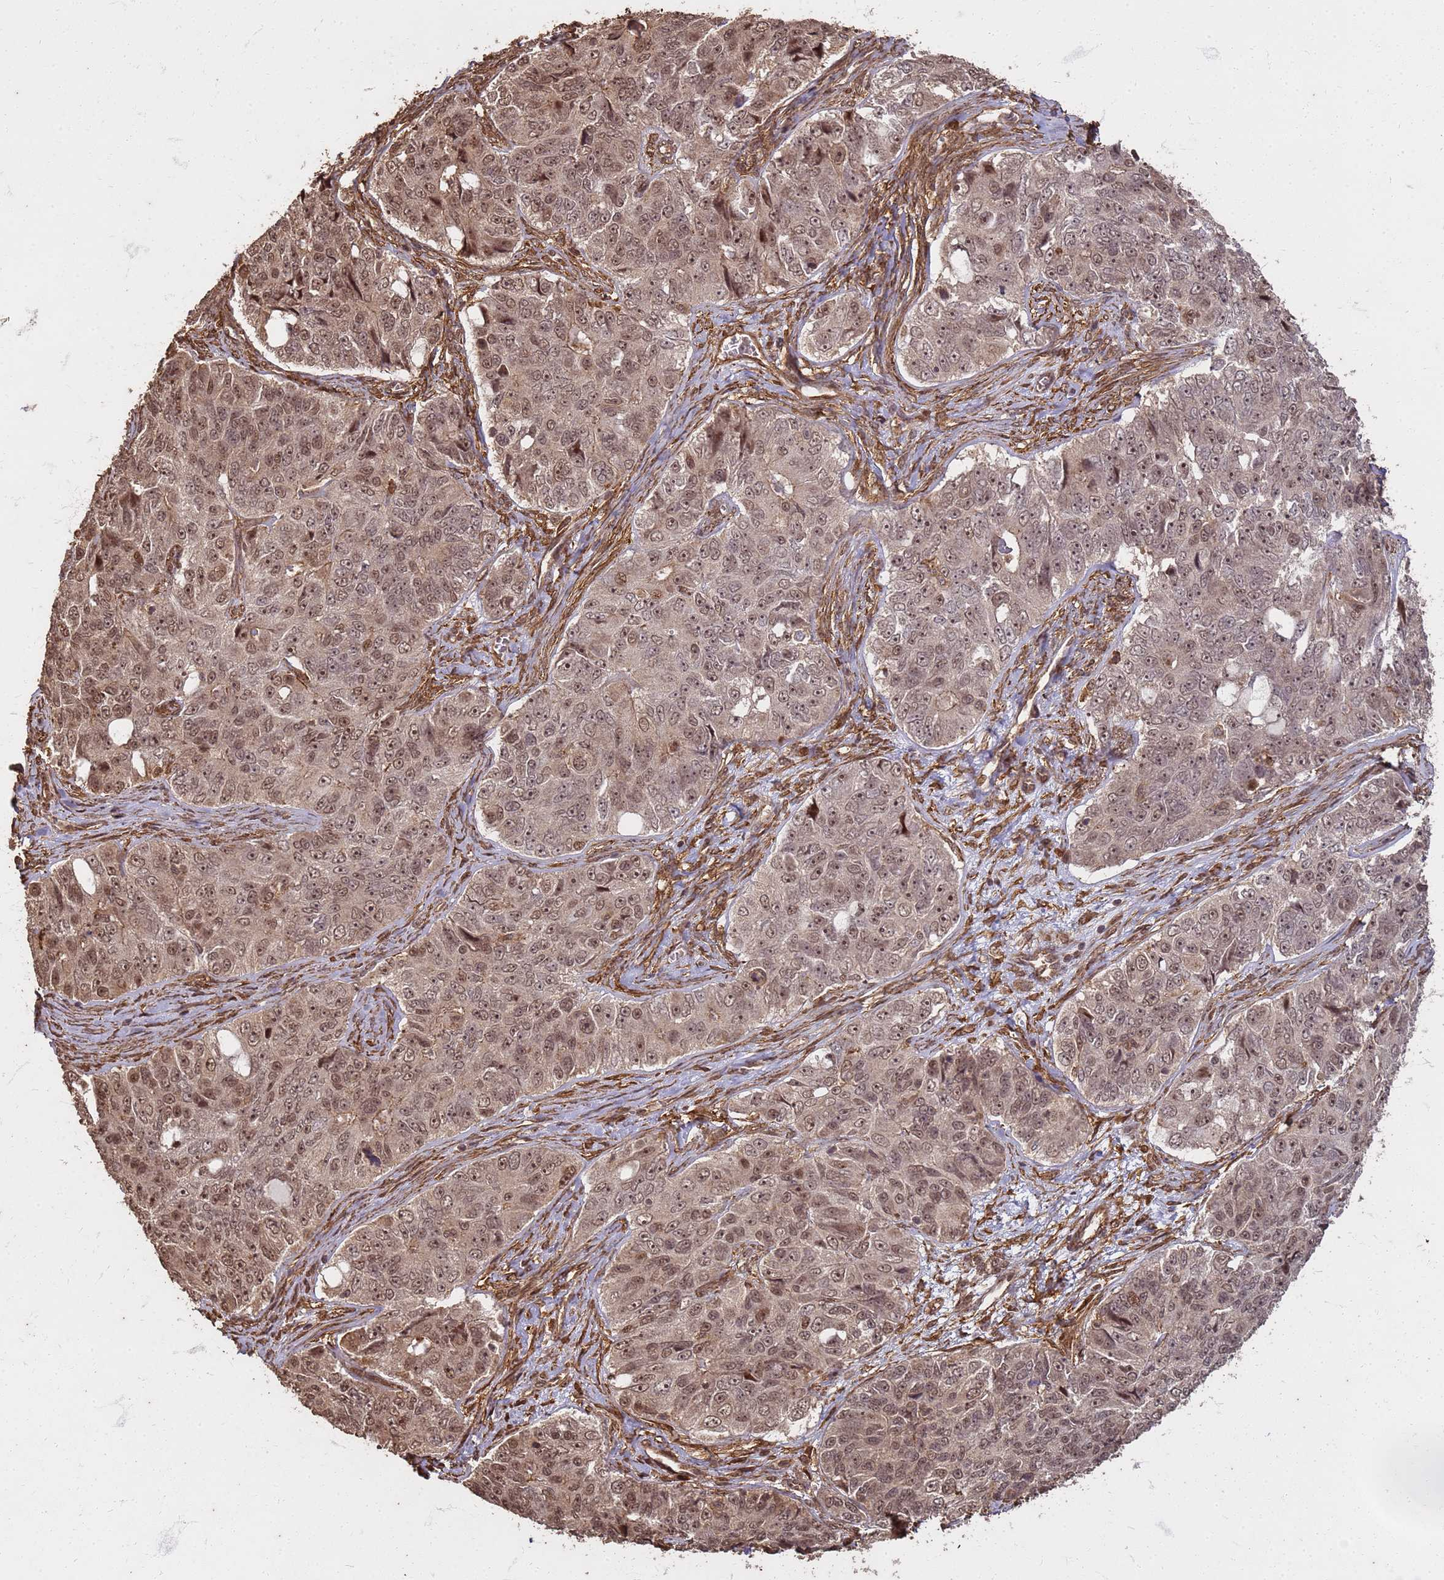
{"staining": {"intensity": "moderate", "quantity": ">75%", "location": "nuclear"}, "tissue": "ovarian cancer", "cell_type": "Tumor cells", "image_type": "cancer", "snomed": [{"axis": "morphology", "description": "Carcinoma, endometroid"}, {"axis": "topography", "description": "Ovary"}], "caption": "A photomicrograph of human ovarian cancer (endometroid carcinoma) stained for a protein displays moderate nuclear brown staining in tumor cells. (DAB = brown stain, brightfield microscopy at high magnification).", "gene": "KIF26A", "patient": {"sex": "female", "age": 51}}